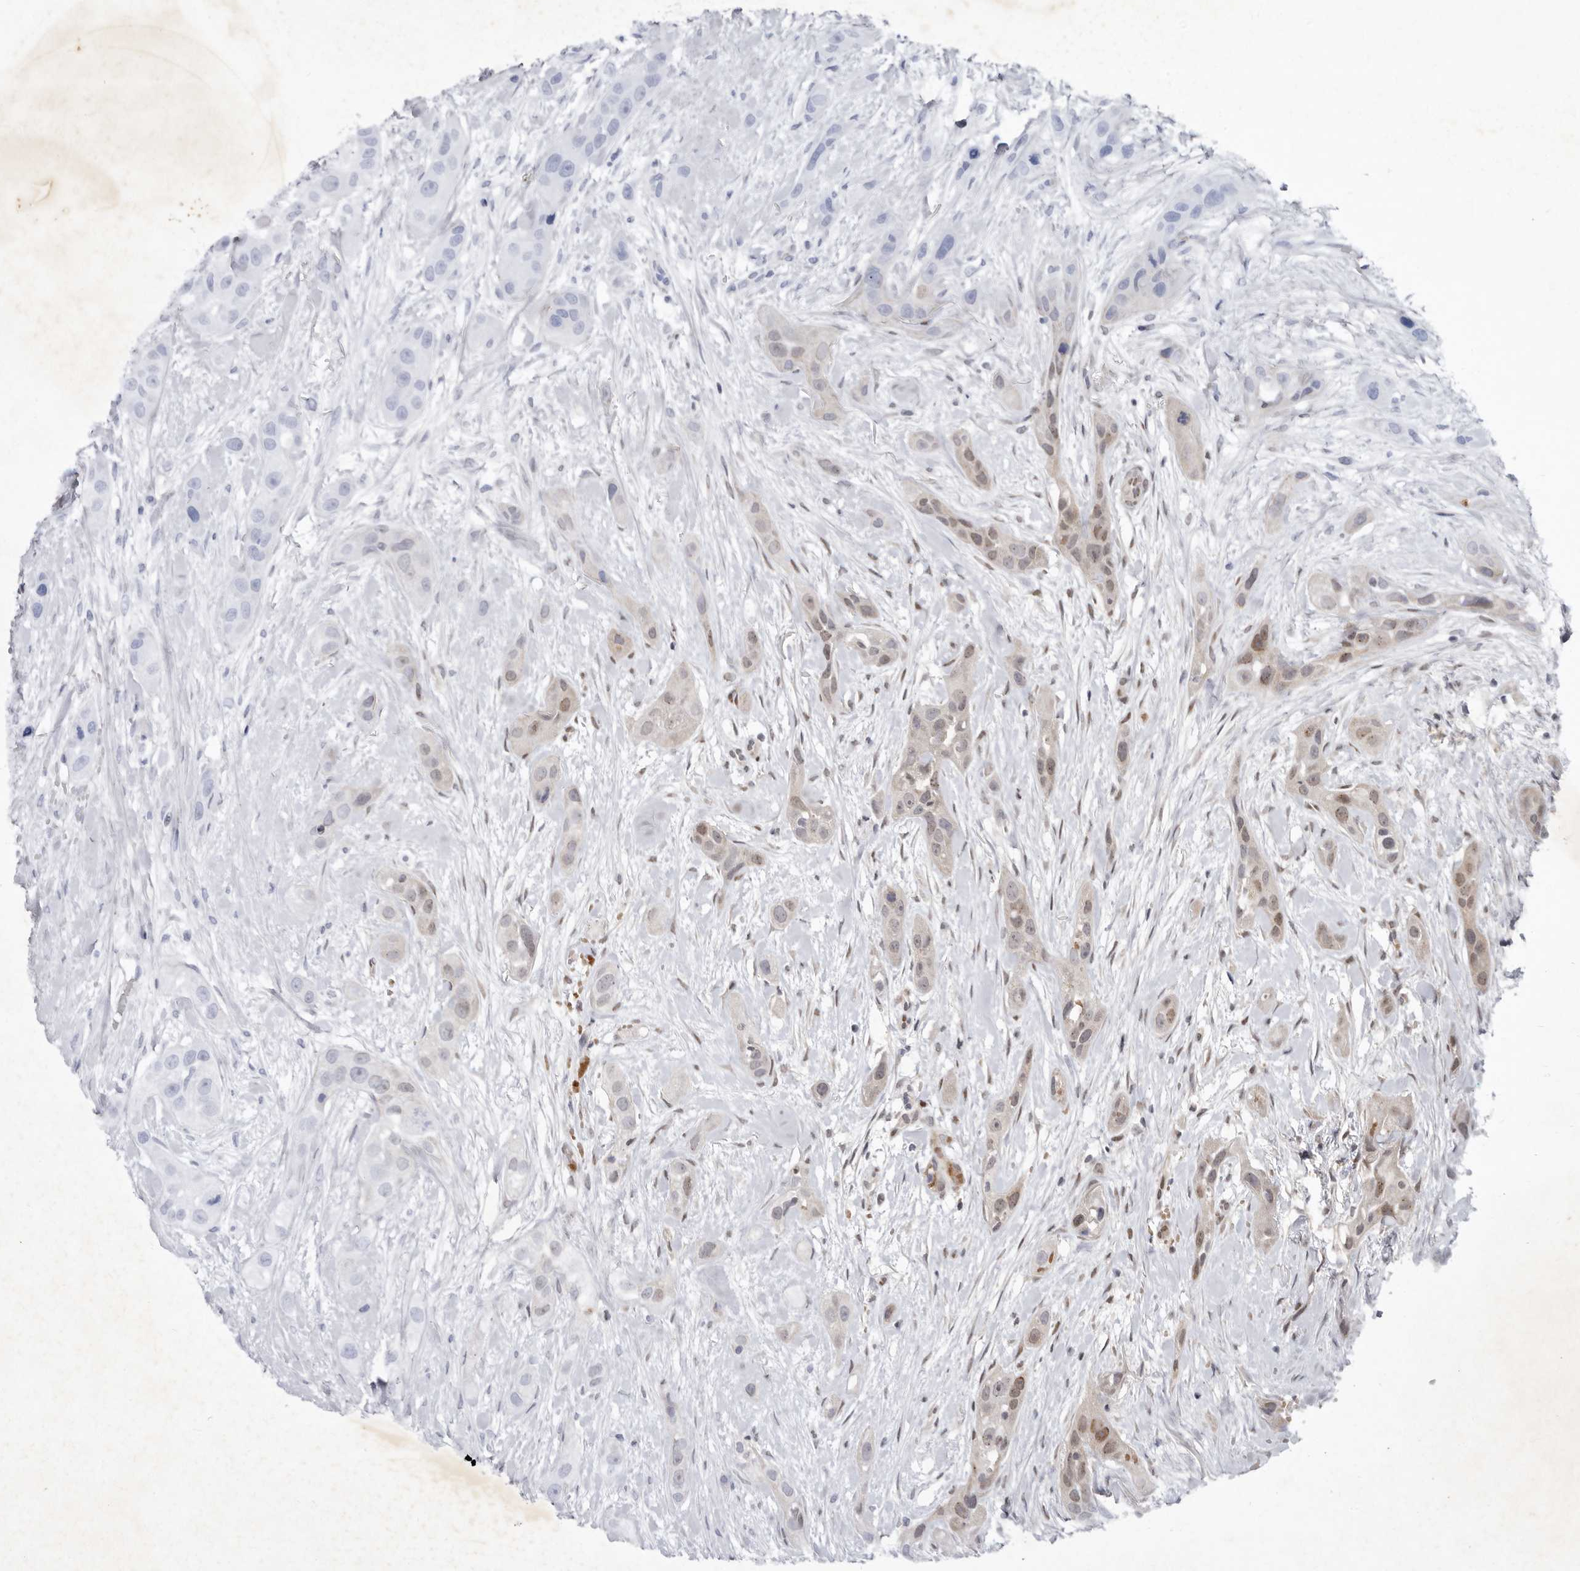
{"staining": {"intensity": "weak", "quantity": "<25%", "location": "cytoplasmic/membranous,nuclear"}, "tissue": "head and neck cancer", "cell_type": "Tumor cells", "image_type": "cancer", "snomed": [{"axis": "morphology", "description": "Normal tissue, NOS"}, {"axis": "morphology", "description": "Squamous cell carcinoma, NOS"}, {"axis": "topography", "description": "Skeletal muscle"}, {"axis": "topography", "description": "Head-Neck"}], "caption": "IHC of human head and neck cancer (squamous cell carcinoma) shows no staining in tumor cells.", "gene": "ABL1", "patient": {"sex": "male", "age": 51}}